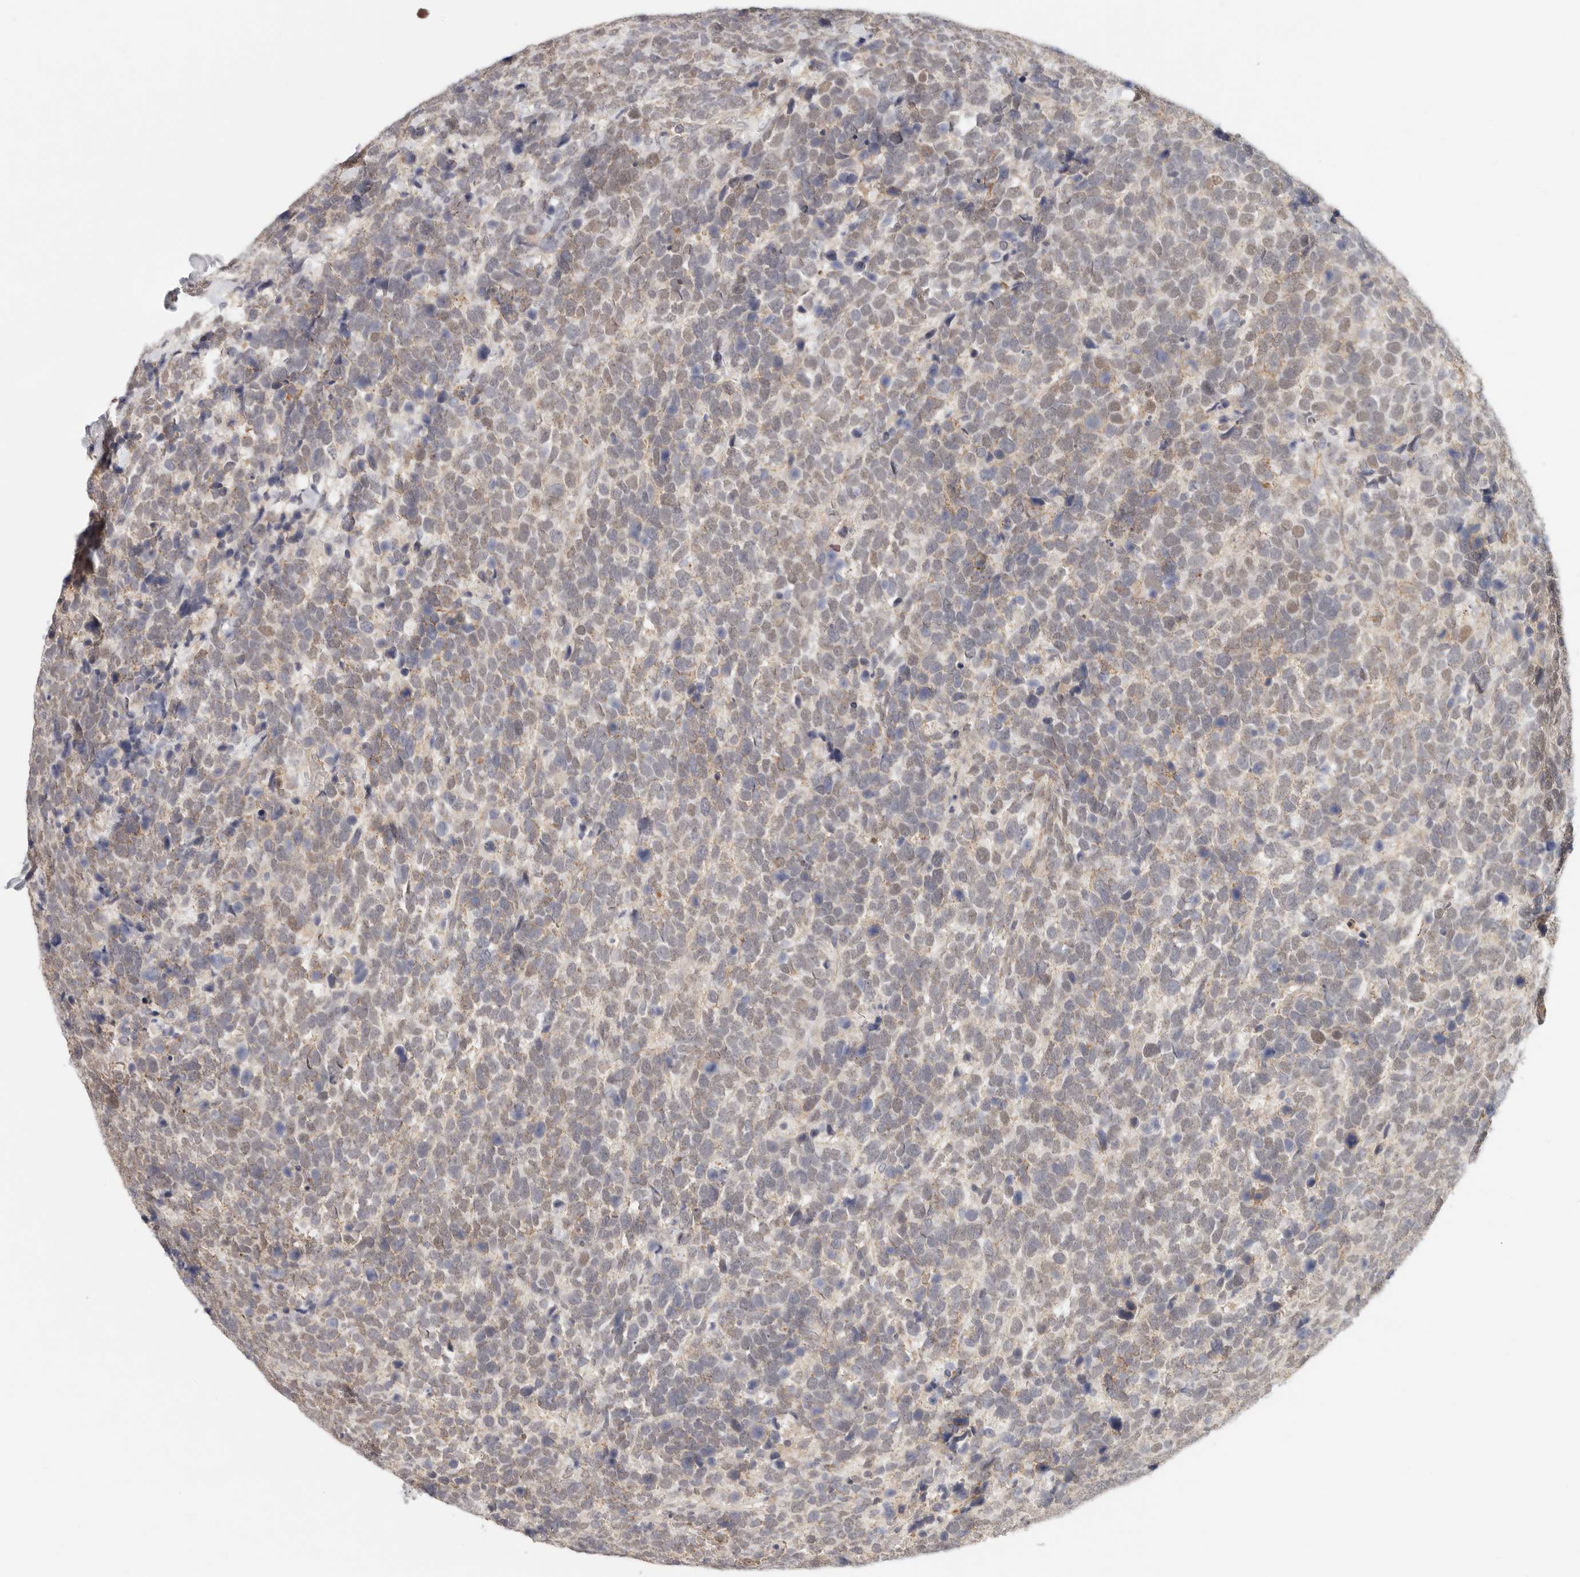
{"staining": {"intensity": "weak", "quantity": "25%-75%", "location": "nuclear"}, "tissue": "urothelial cancer", "cell_type": "Tumor cells", "image_type": "cancer", "snomed": [{"axis": "morphology", "description": "Urothelial carcinoma, High grade"}, {"axis": "topography", "description": "Urinary bladder"}], "caption": "A brown stain labels weak nuclear positivity of a protein in human high-grade urothelial carcinoma tumor cells. (DAB (3,3'-diaminobenzidine) IHC with brightfield microscopy, high magnification).", "gene": "ANXA9", "patient": {"sex": "female", "age": 82}}